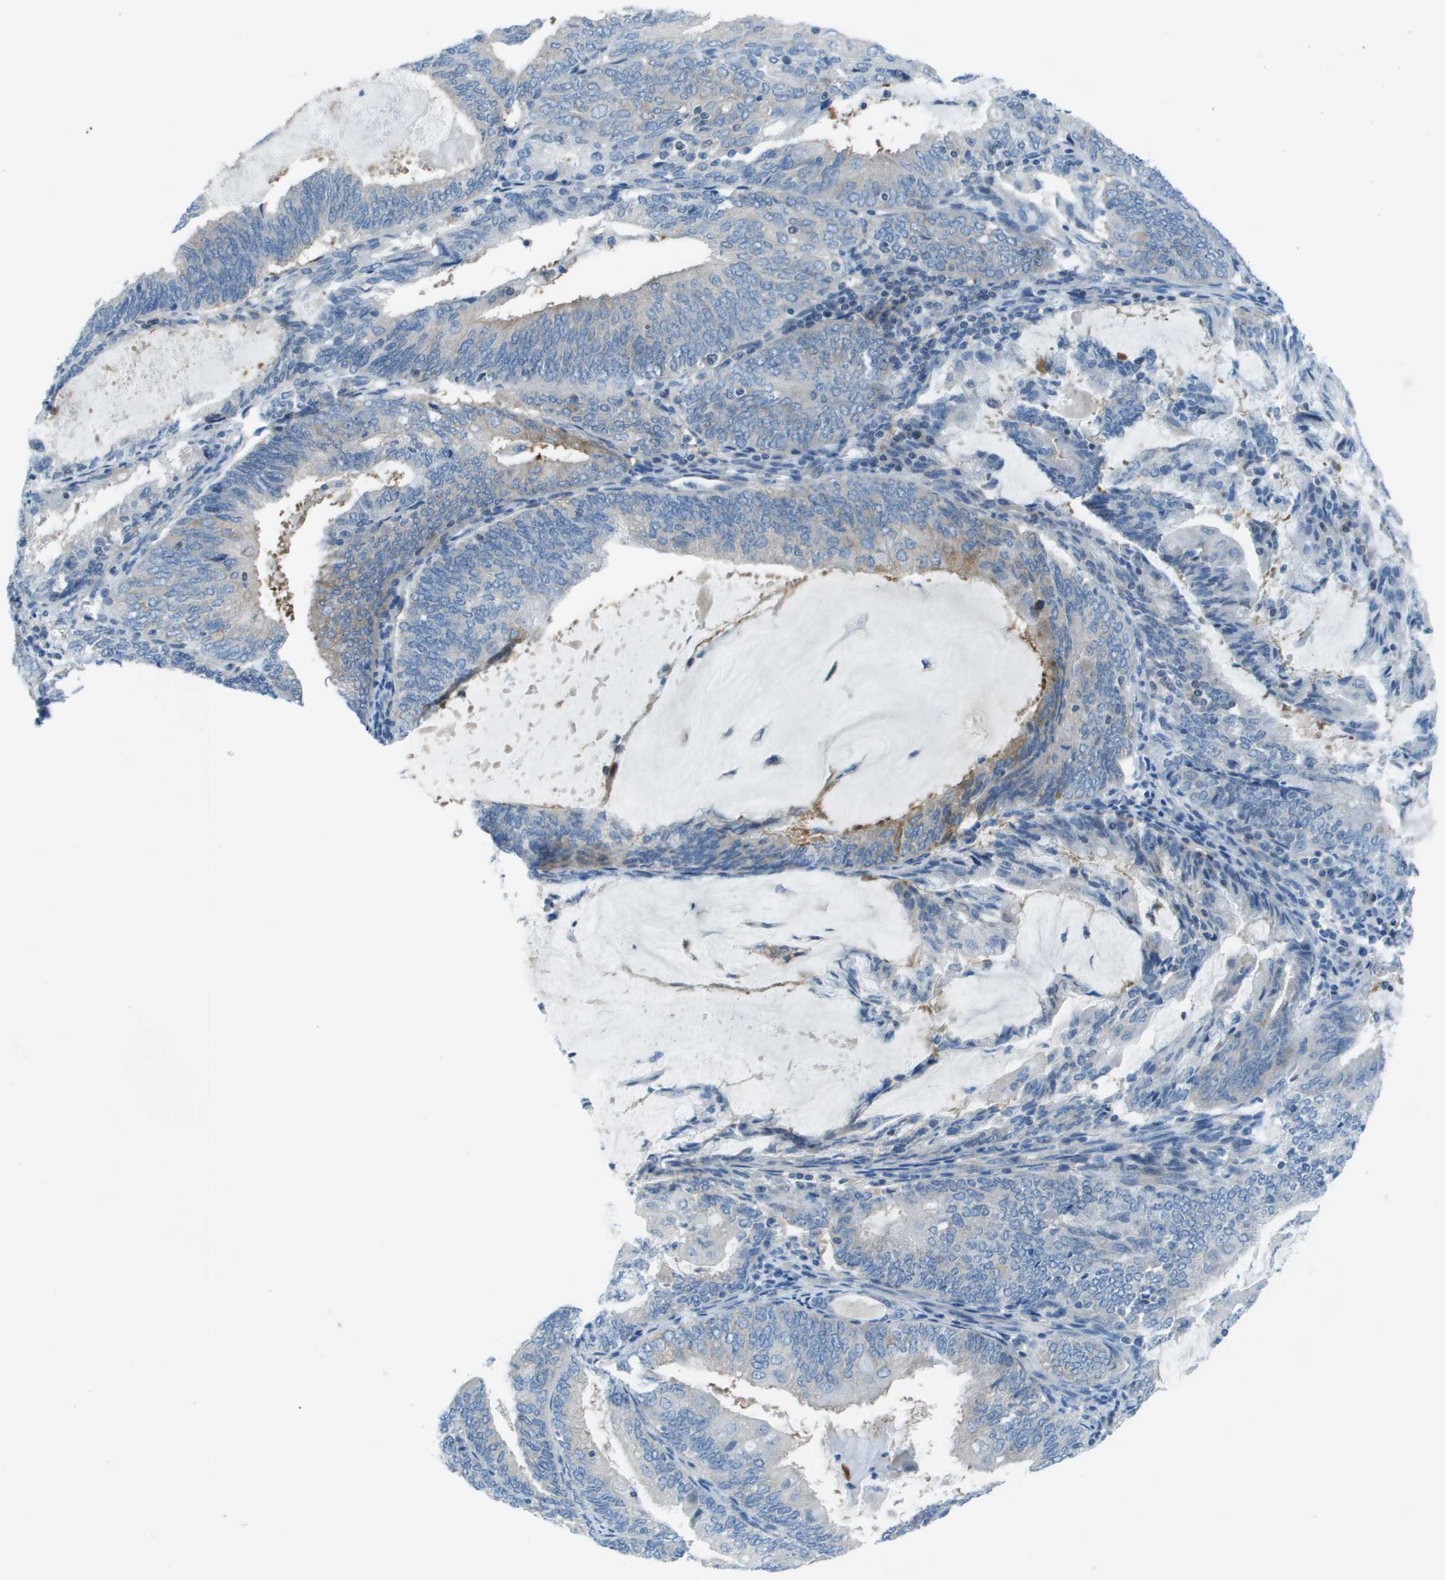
{"staining": {"intensity": "weak", "quantity": "<25%", "location": "cytoplasmic/membranous"}, "tissue": "endometrial cancer", "cell_type": "Tumor cells", "image_type": "cancer", "snomed": [{"axis": "morphology", "description": "Adenocarcinoma, NOS"}, {"axis": "topography", "description": "Endometrium"}], "caption": "A micrograph of human endometrial cancer (adenocarcinoma) is negative for staining in tumor cells.", "gene": "STIP1", "patient": {"sex": "female", "age": 81}}